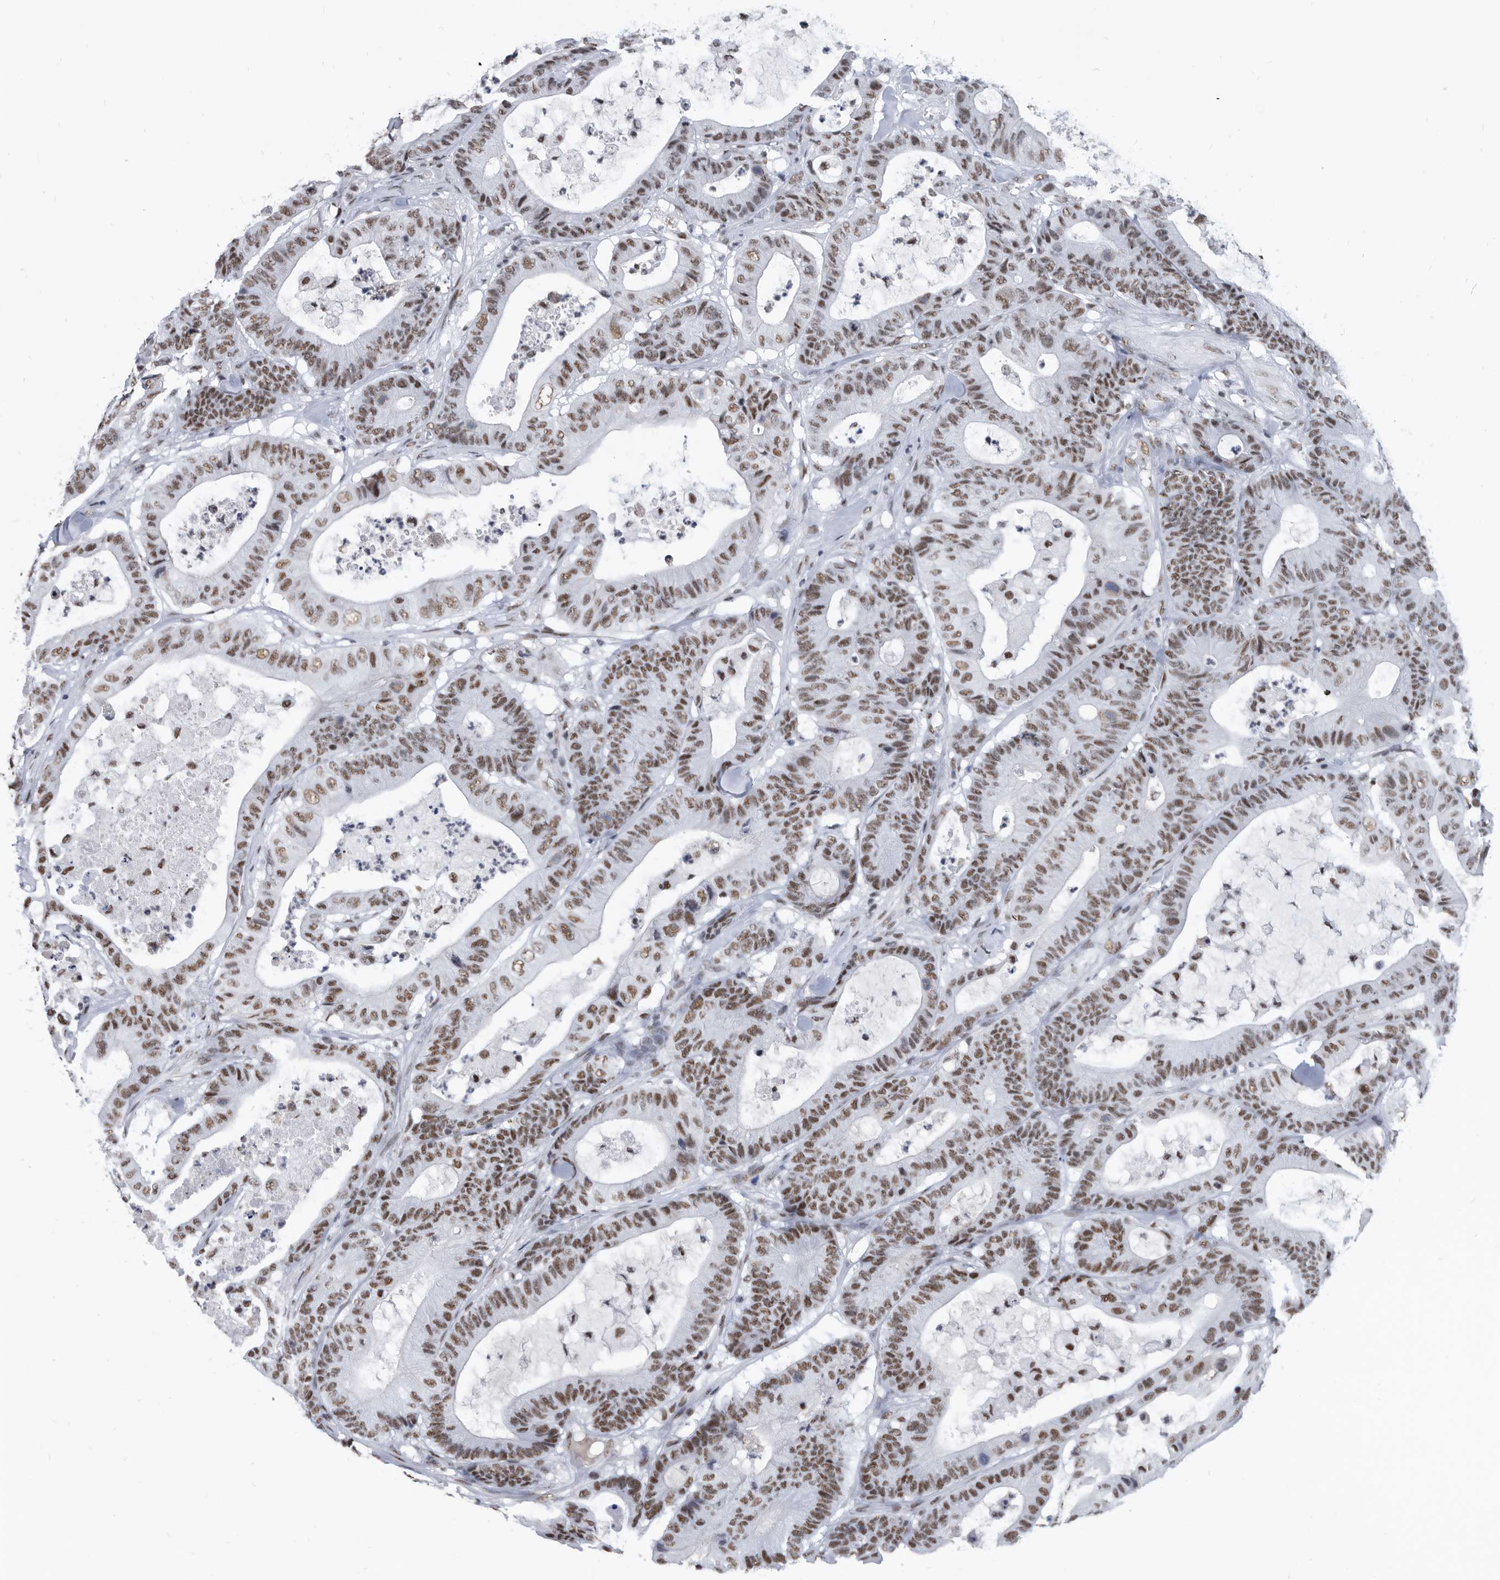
{"staining": {"intensity": "moderate", "quantity": ">75%", "location": "nuclear"}, "tissue": "colorectal cancer", "cell_type": "Tumor cells", "image_type": "cancer", "snomed": [{"axis": "morphology", "description": "Adenocarcinoma, NOS"}, {"axis": "topography", "description": "Colon"}], "caption": "IHC (DAB) staining of colorectal cancer reveals moderate nuclear protein staining in about >75% of tumor cells.", "gene": "SF3A1", "patient": {"sex": "female", "age": 84}}